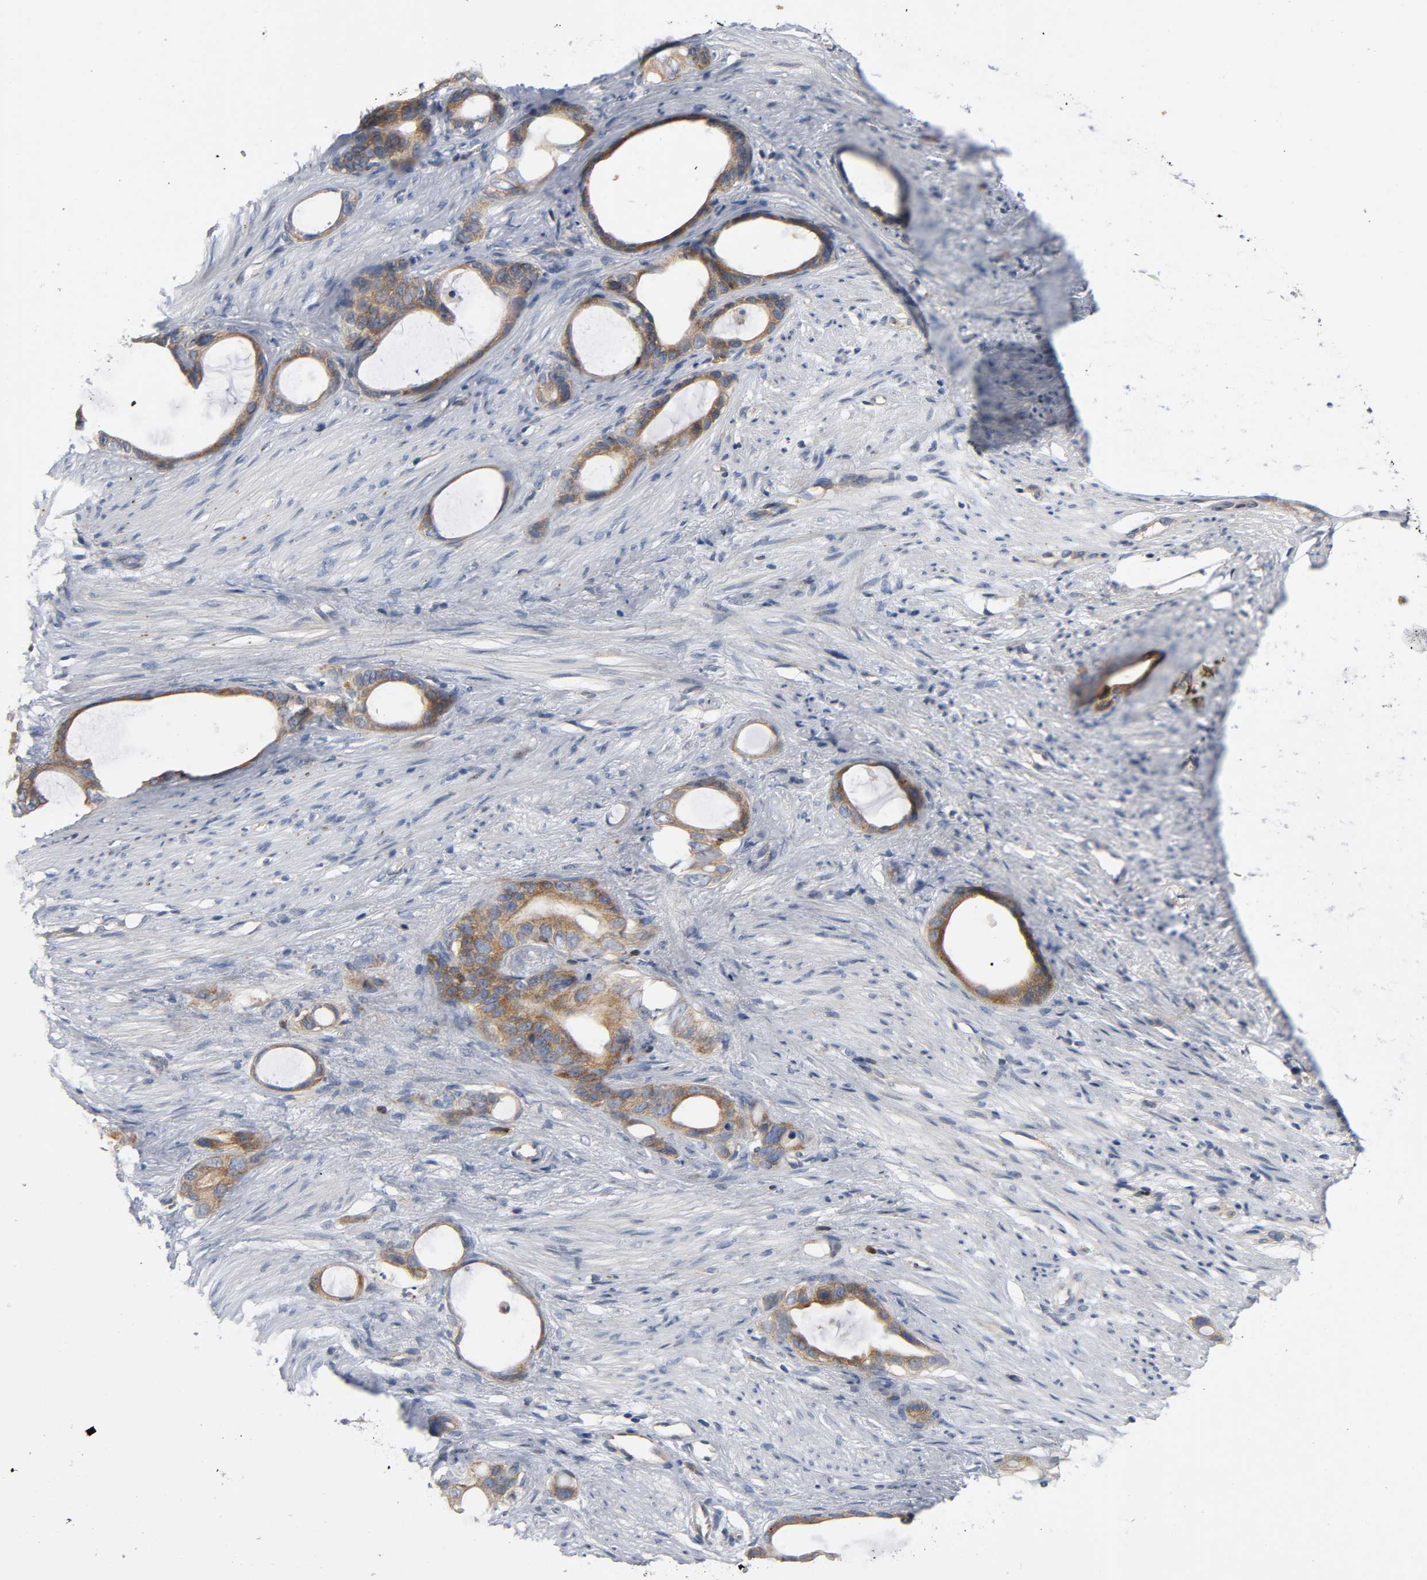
{"staining": {"intensity": "moderate", "quantity": ">75%", "location": "cytoplasmic/membranous"}, "tissue": "stomach cancer", "cell_type": "Tumor cells", "image_type": "cancer", "snomed": [{"axis": "morphology", "description": "Adenocarcinoma, NOS"}, {"axis": "topography", "description": "Stomach"}], "caption": "Protein positivity by IHC demonstrates moderate cytoplasmic/membranous staining in about >75% of tumor cells in stomach cancer. (brown staining indicates protein expression, while blue staining denotes nuclei).", "gene": "HDAC6", "patient": {"sex": "female", "age": 75}}